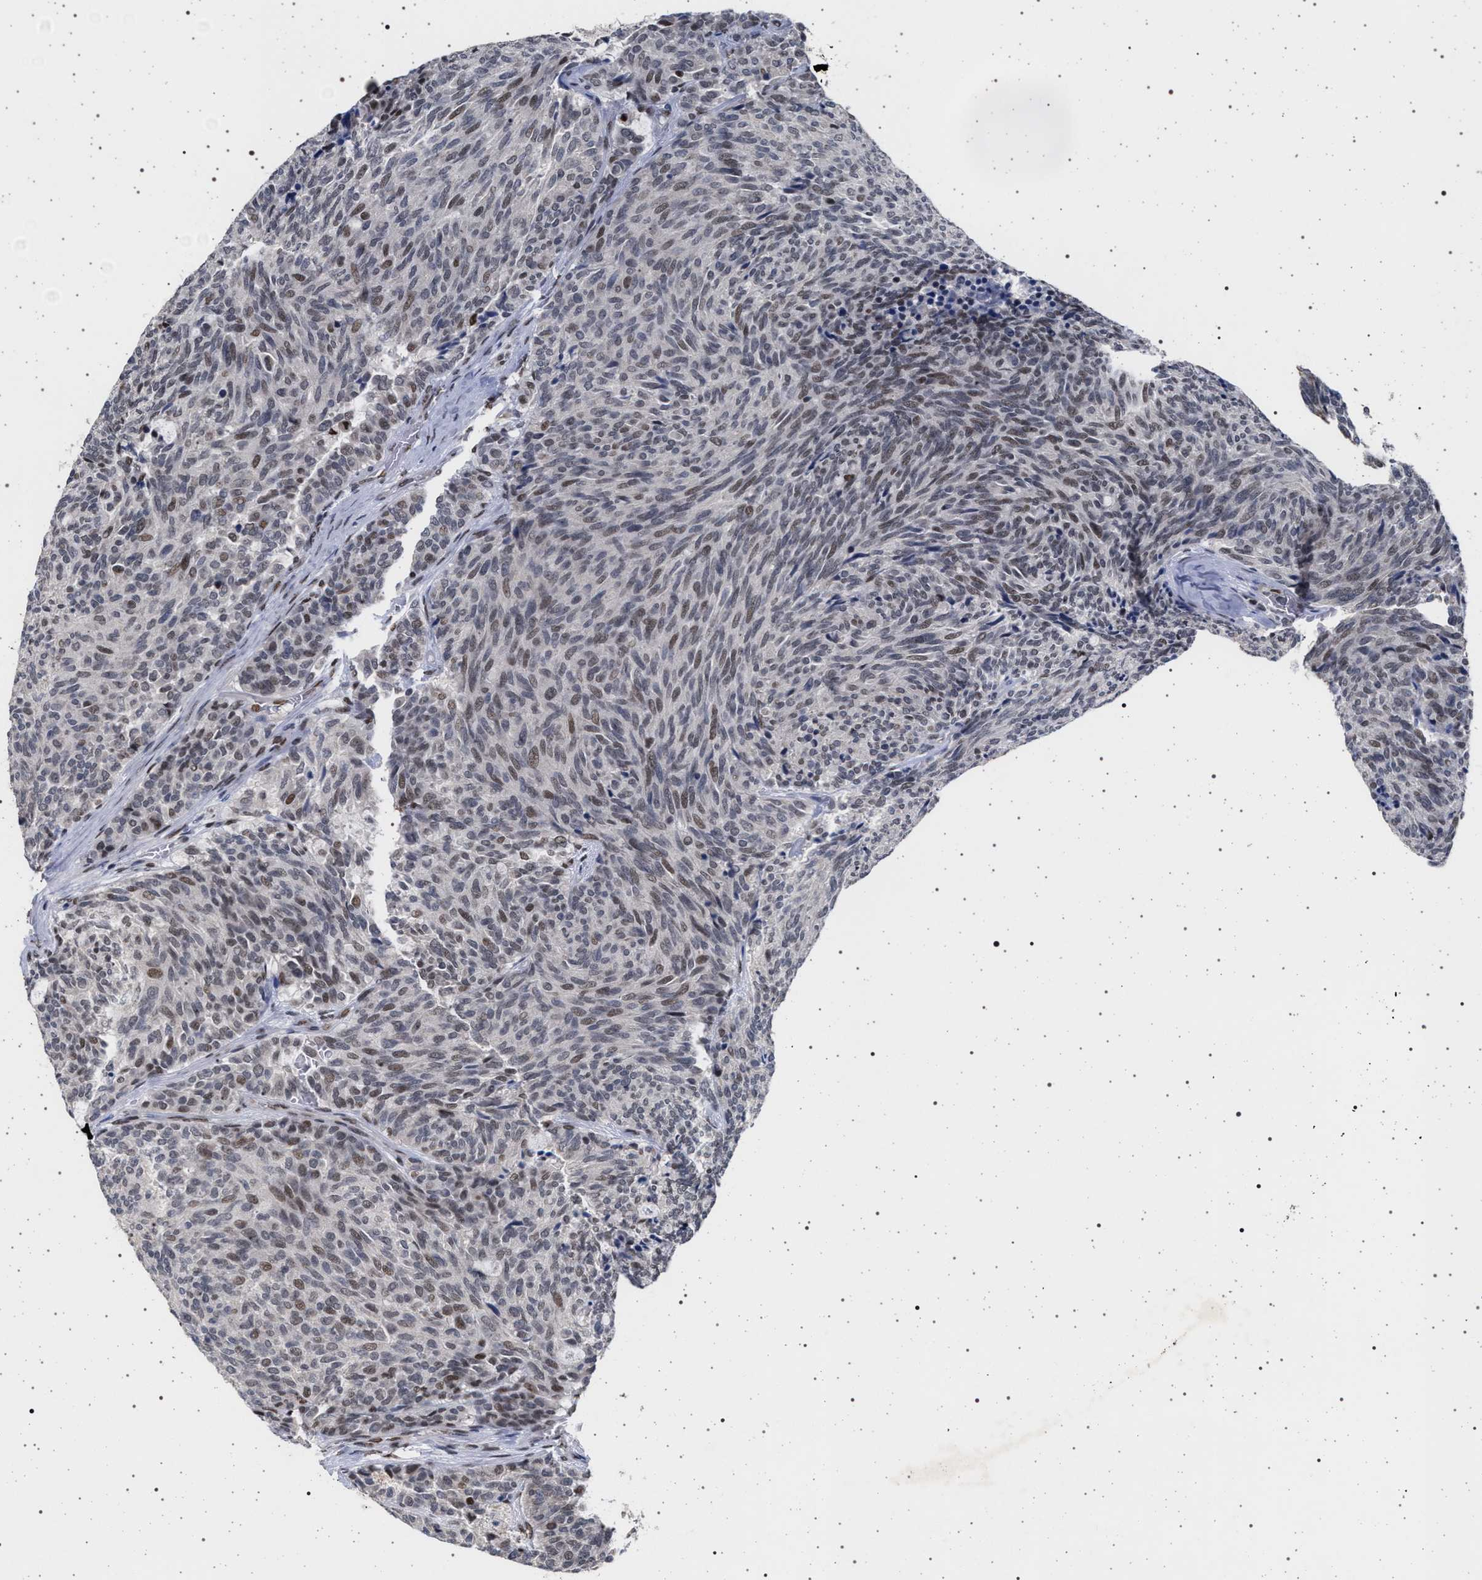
{"staining": {"intensity": "weak", "quantity": ">75%", "location": "nuclear"}, "tissue": "carcinoid", "cell_type": "Tumor cells", "image_type": "cancer", "snomed": [{"axis": "morphology", "description": "Carcinoid, malignant, NOS"}, {"axis": "topography", "description": "Pancreas"}], "caption": "Immunohistochemical staining of carcinoid displays low levels of weak nuclear staining in about >75% of tumor cells. Ihc stains the protein of interest in brown and the nuclei are stained blue.", "gene": "PHF12", "patient": {"sex": "female", "age": 54}}